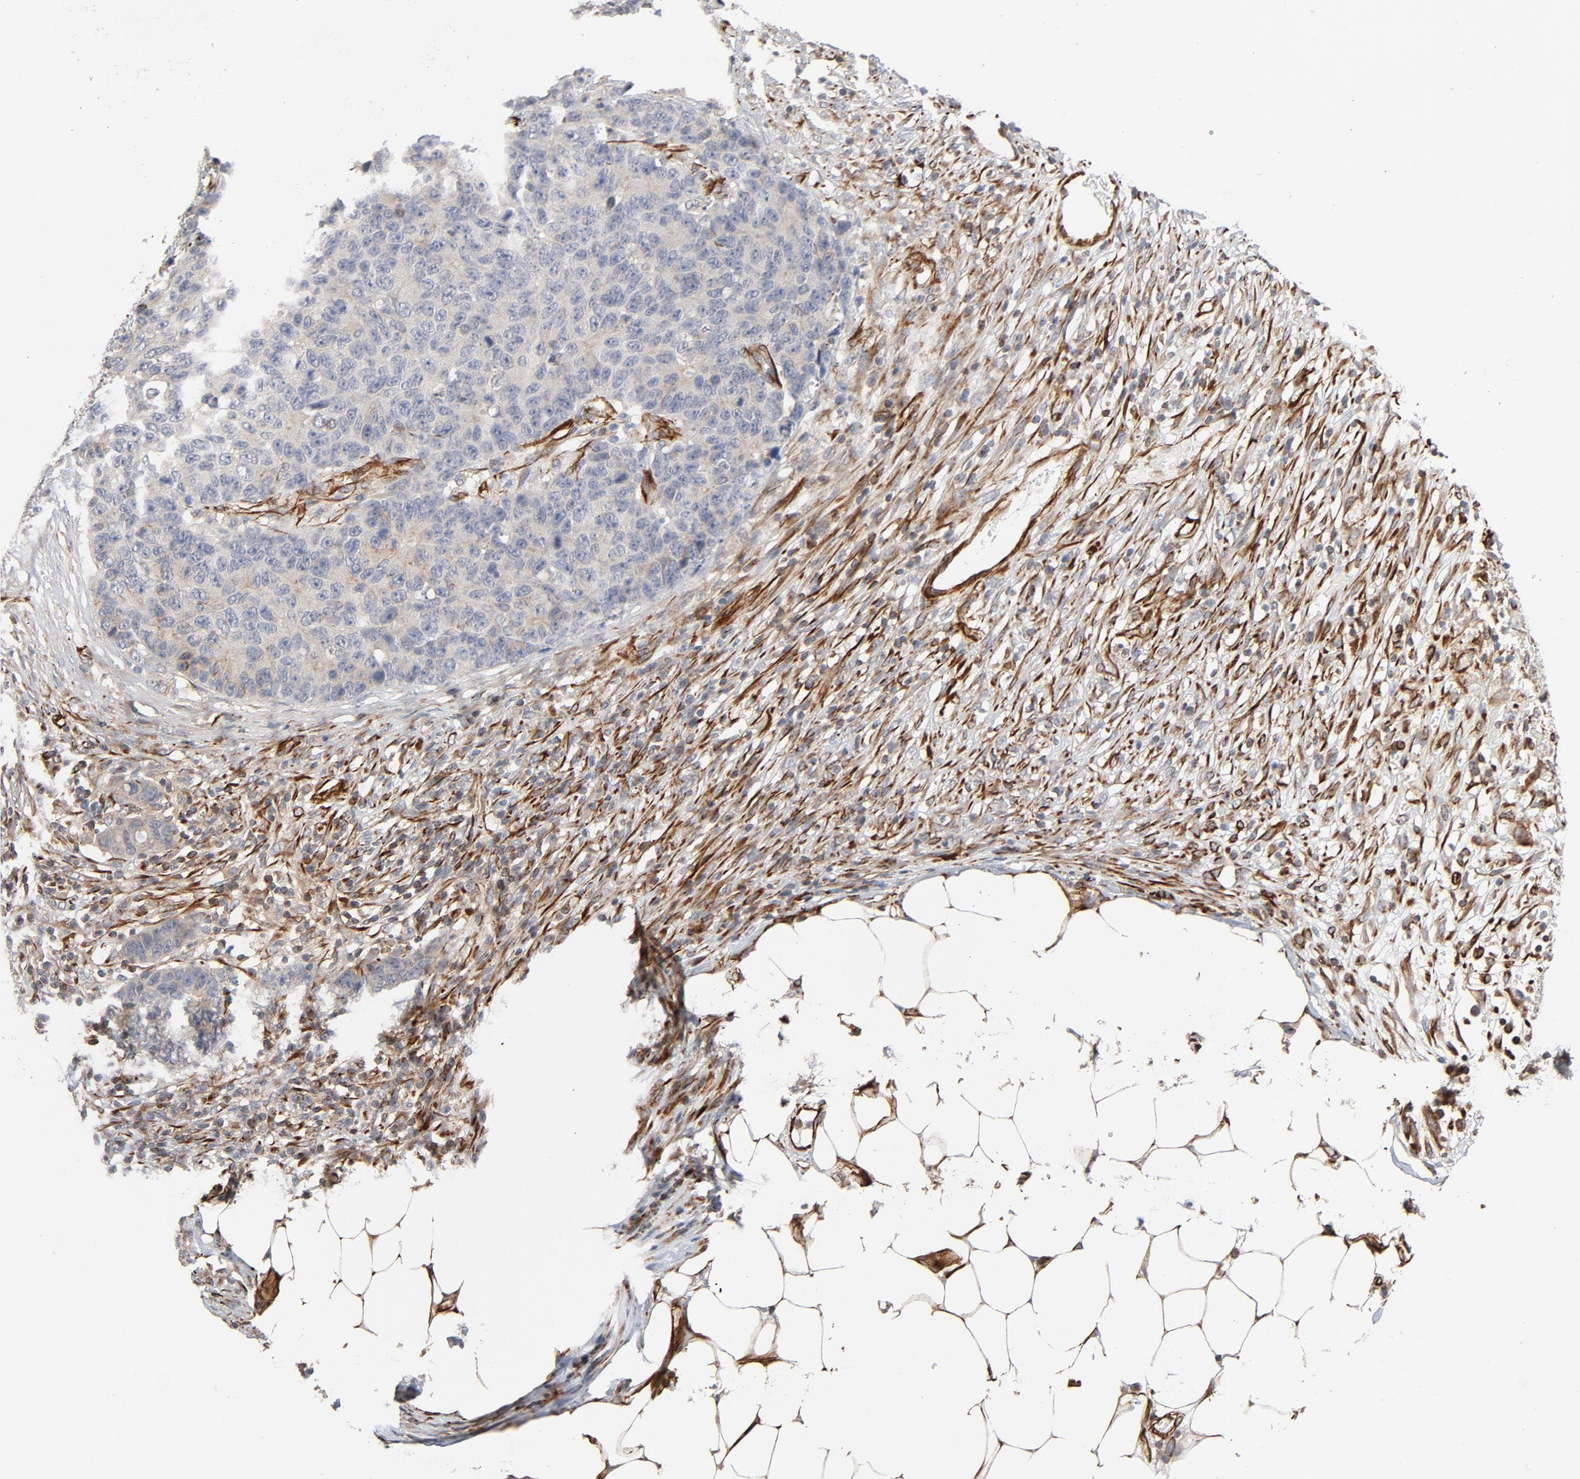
{"staining": {"intensity": "moderate", "quantity": ">75%", "location": "cytoplasmic/membranous"}, "tissue": "colorectal cancer", "cell_type": "Tumor cells", "image_type": "cancer", "snomed": [{"axis": "morphology", "description": "Adenocarcinoma, NOS"}, {"axis": "topography", "description": "Colon"}], "caption": "Immunohistochemical staining of human adenocarcinoma (colorectal) demonstrates medium levels of moderate cytoplasmic/membranous protein staining in approximately >75% of tumor cells.", "gene": "FAM118A", "patient": {"sex": "female", "age": 86}}